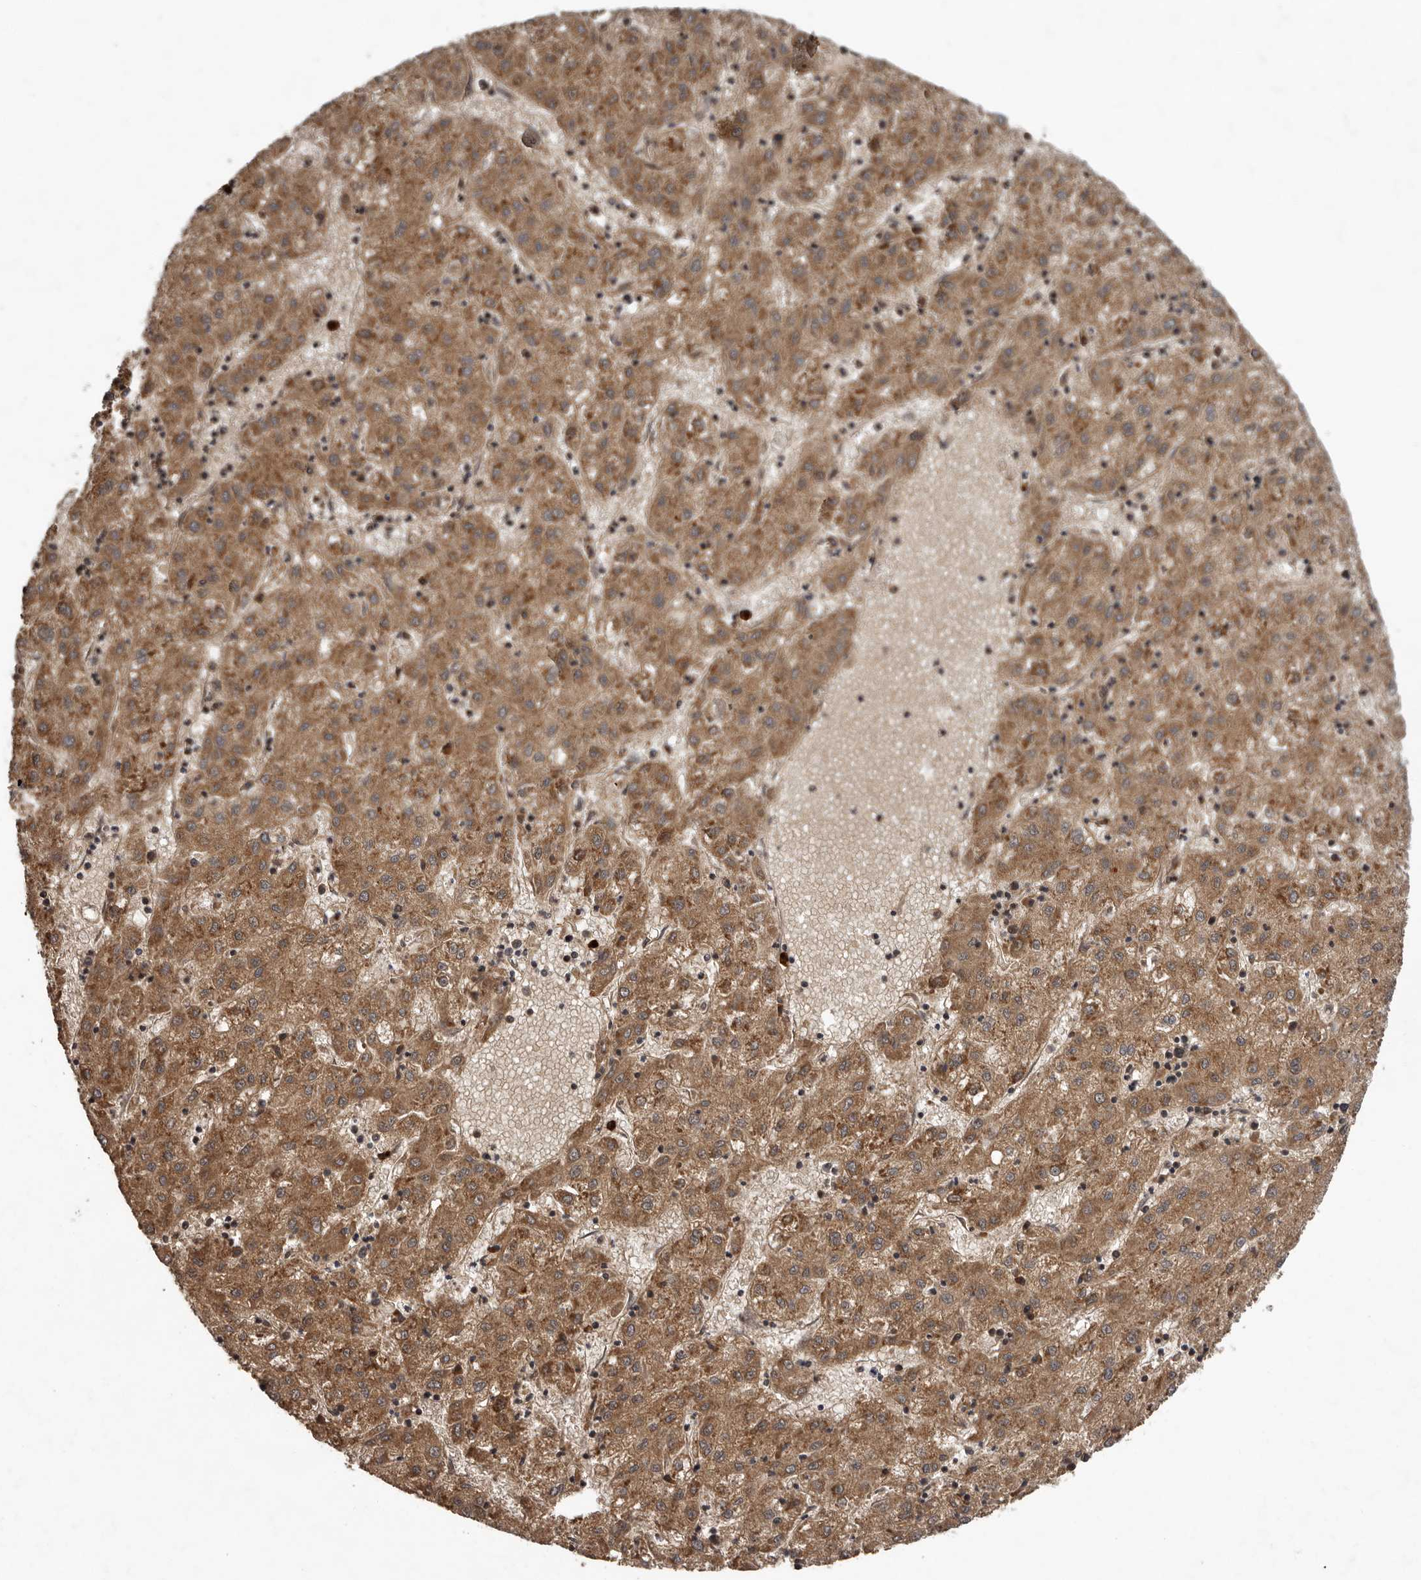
{"staining": {"intensity": "moderate", "quantity": ">75%", "location": "cytoplasmic/membranous"}, "tissue": "liver cancer", "cell_type": "Tumor cells", "image_type": "cancer", "snomed": [{"axis": "morphology", "description": "Carcinoma, Hepatocellular, NOS"}, {"axis": "topography", "description": "Liver"}], "caption": "A high-resolution micrograph shows immunohistochemistry staining of liver cancer, which demonstrates moderate cytoplasmic/membranous expression in about >75% of tumor cells.", "gene": "ARHGEF5", "patient": {"sex": "male", "age": 72}}